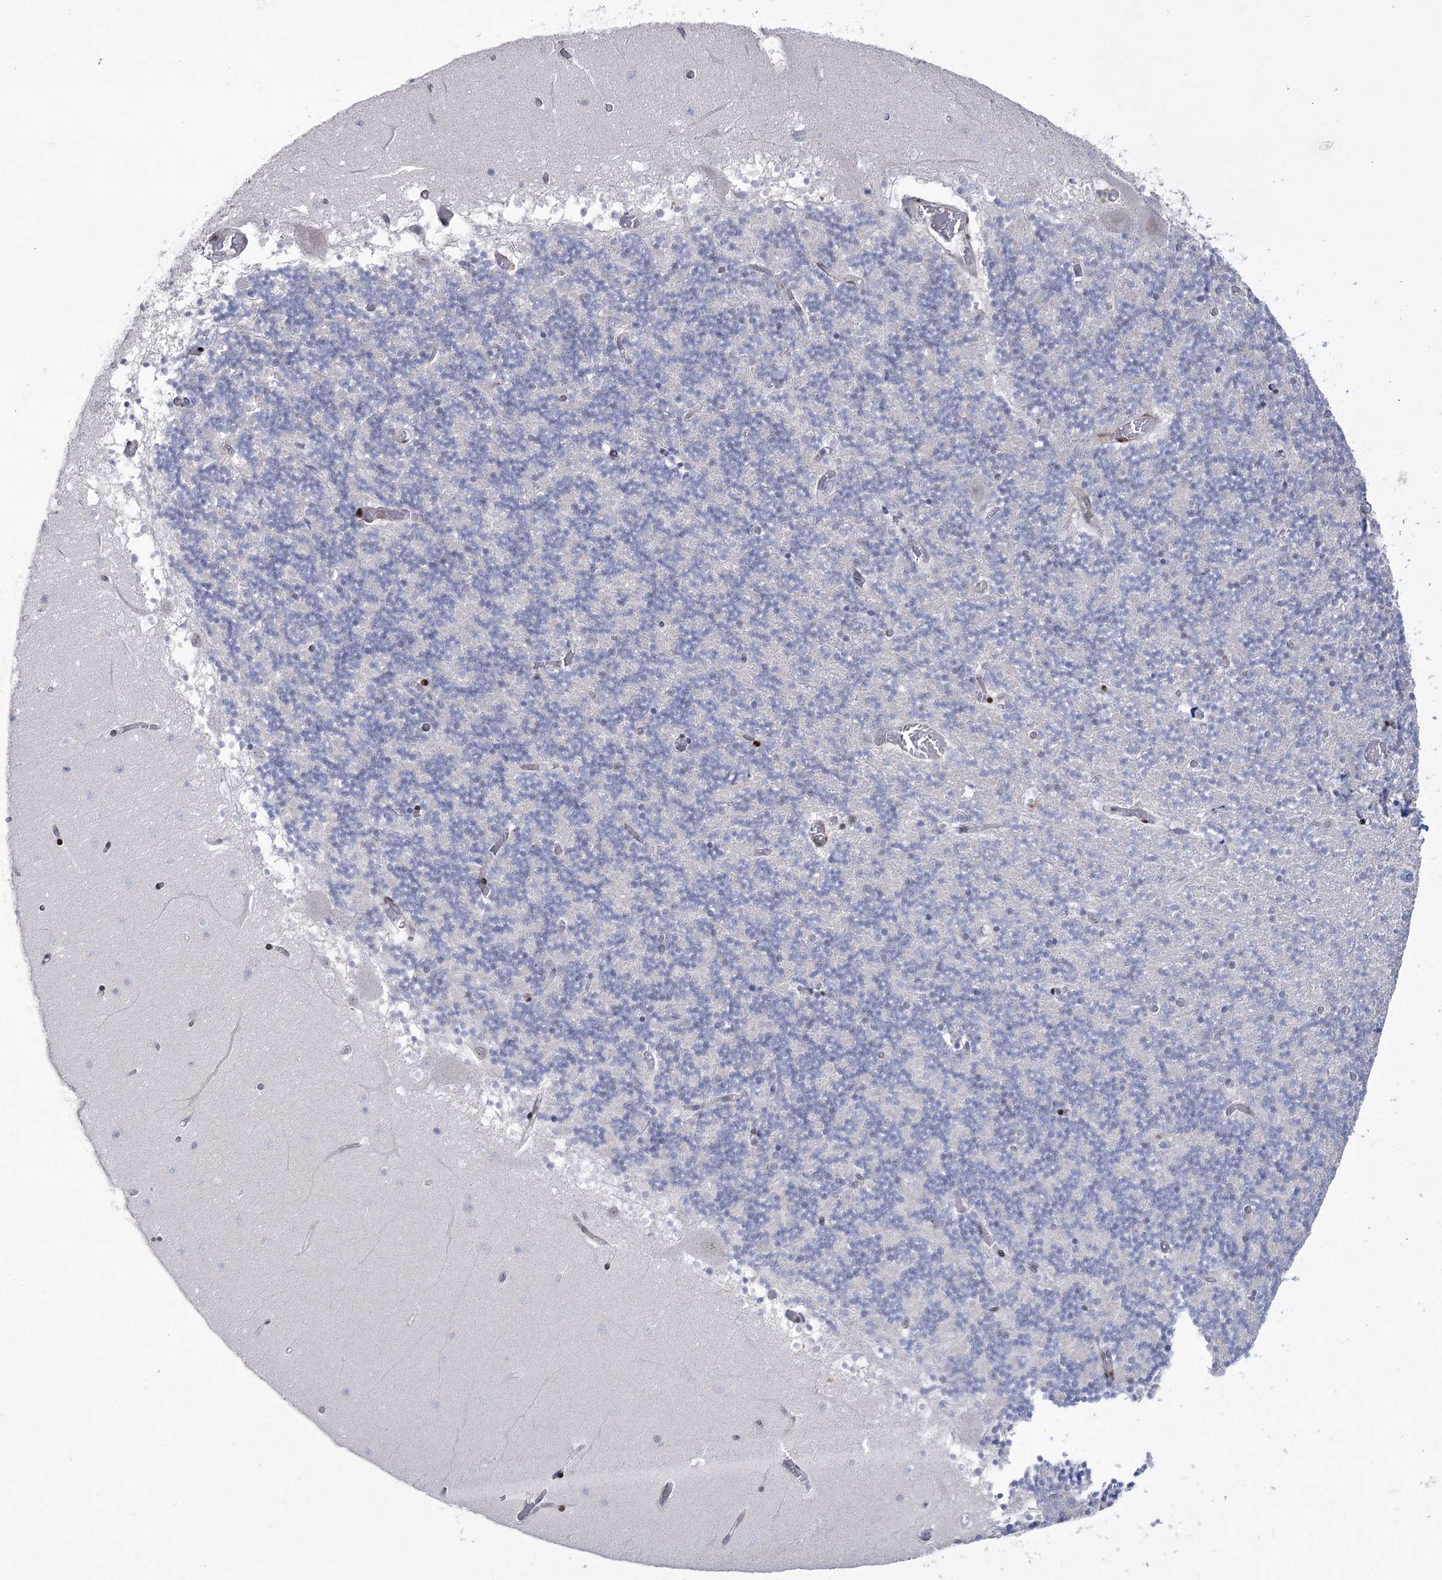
{"staining": {"intensity": "negative", "quantity": "none", "location": "none"}, "tissue": "cerebellum", "cell_type": "Cells in granular layer", "image_type": "normal", "snomed": [{"axis": "morphology", "description": "Normal tissue, NOS"}, {"axis": "topography", "description": "Cerebellum"}], "caption": "An immunohistochemistry (IHC) image of normal cerebellum is shown. There is no staining in cells in granular layer of cerebellum. The staining is performed using DAB (3,3'-diaminobenzidine) brown chromogen with nuclei counter-stained in using hematoxylin.", "gene": "YBX3", "patient": {"sex": "female", "age": 28}}